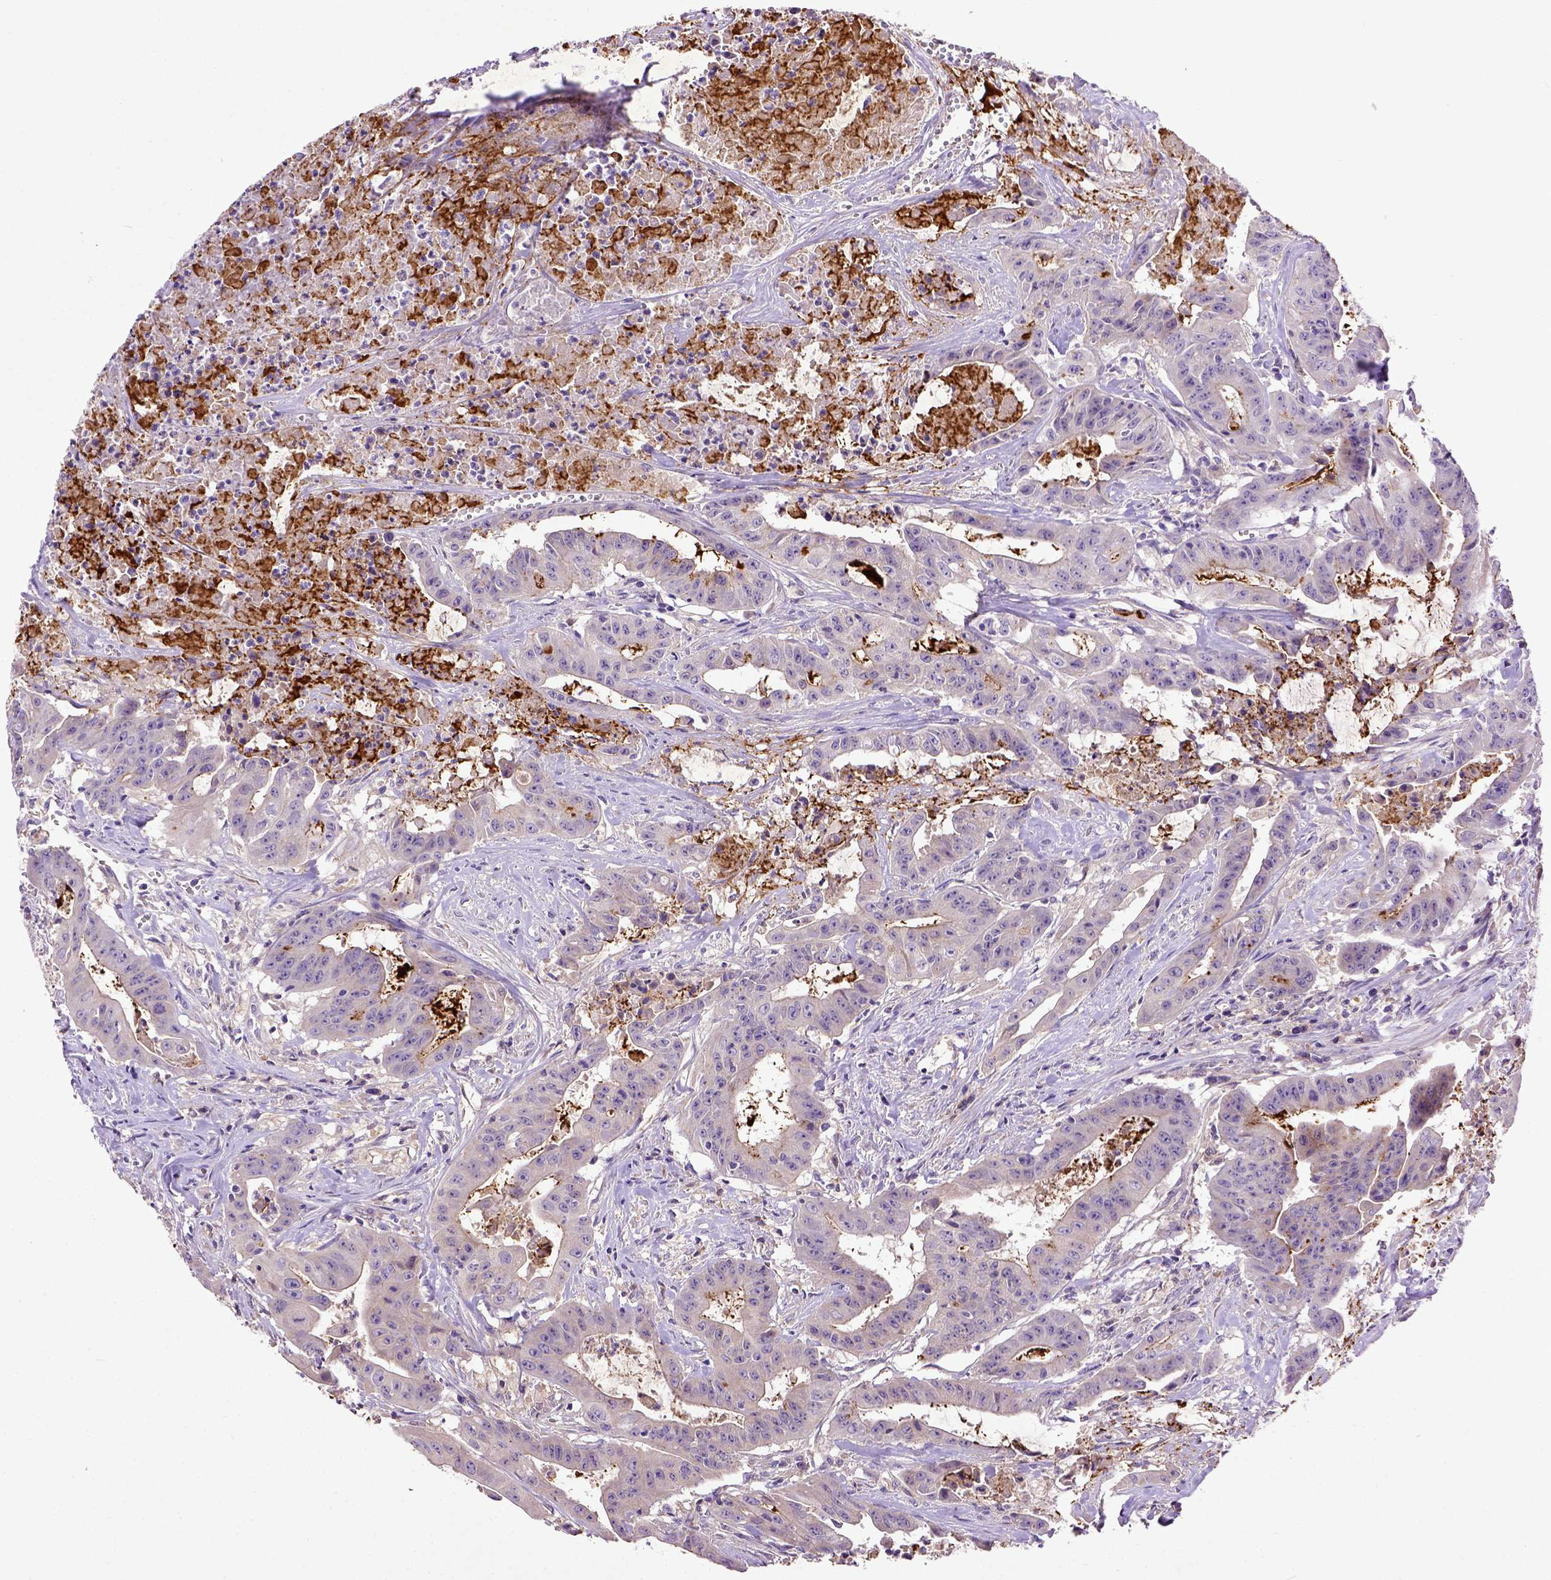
{"staining": {"intensity": "negative", "quantity": "none", "location": "none"}, "tissue": "colorectal cancer", "cell_type": "Tumor cells", "image_type": "cancer", "snomed": [{"axis": "morphology", "description": "Adenocarcinoma, NOS"}, {"axis": "topography", "description": "Colon"}], "caption": "Colorectal adenocarcinoma was stained to show a protein in brown. There is no significant positivity in tumor cells.", "gene": "DEPDC1B", "patient": {"sex": "male", "age": 33}}